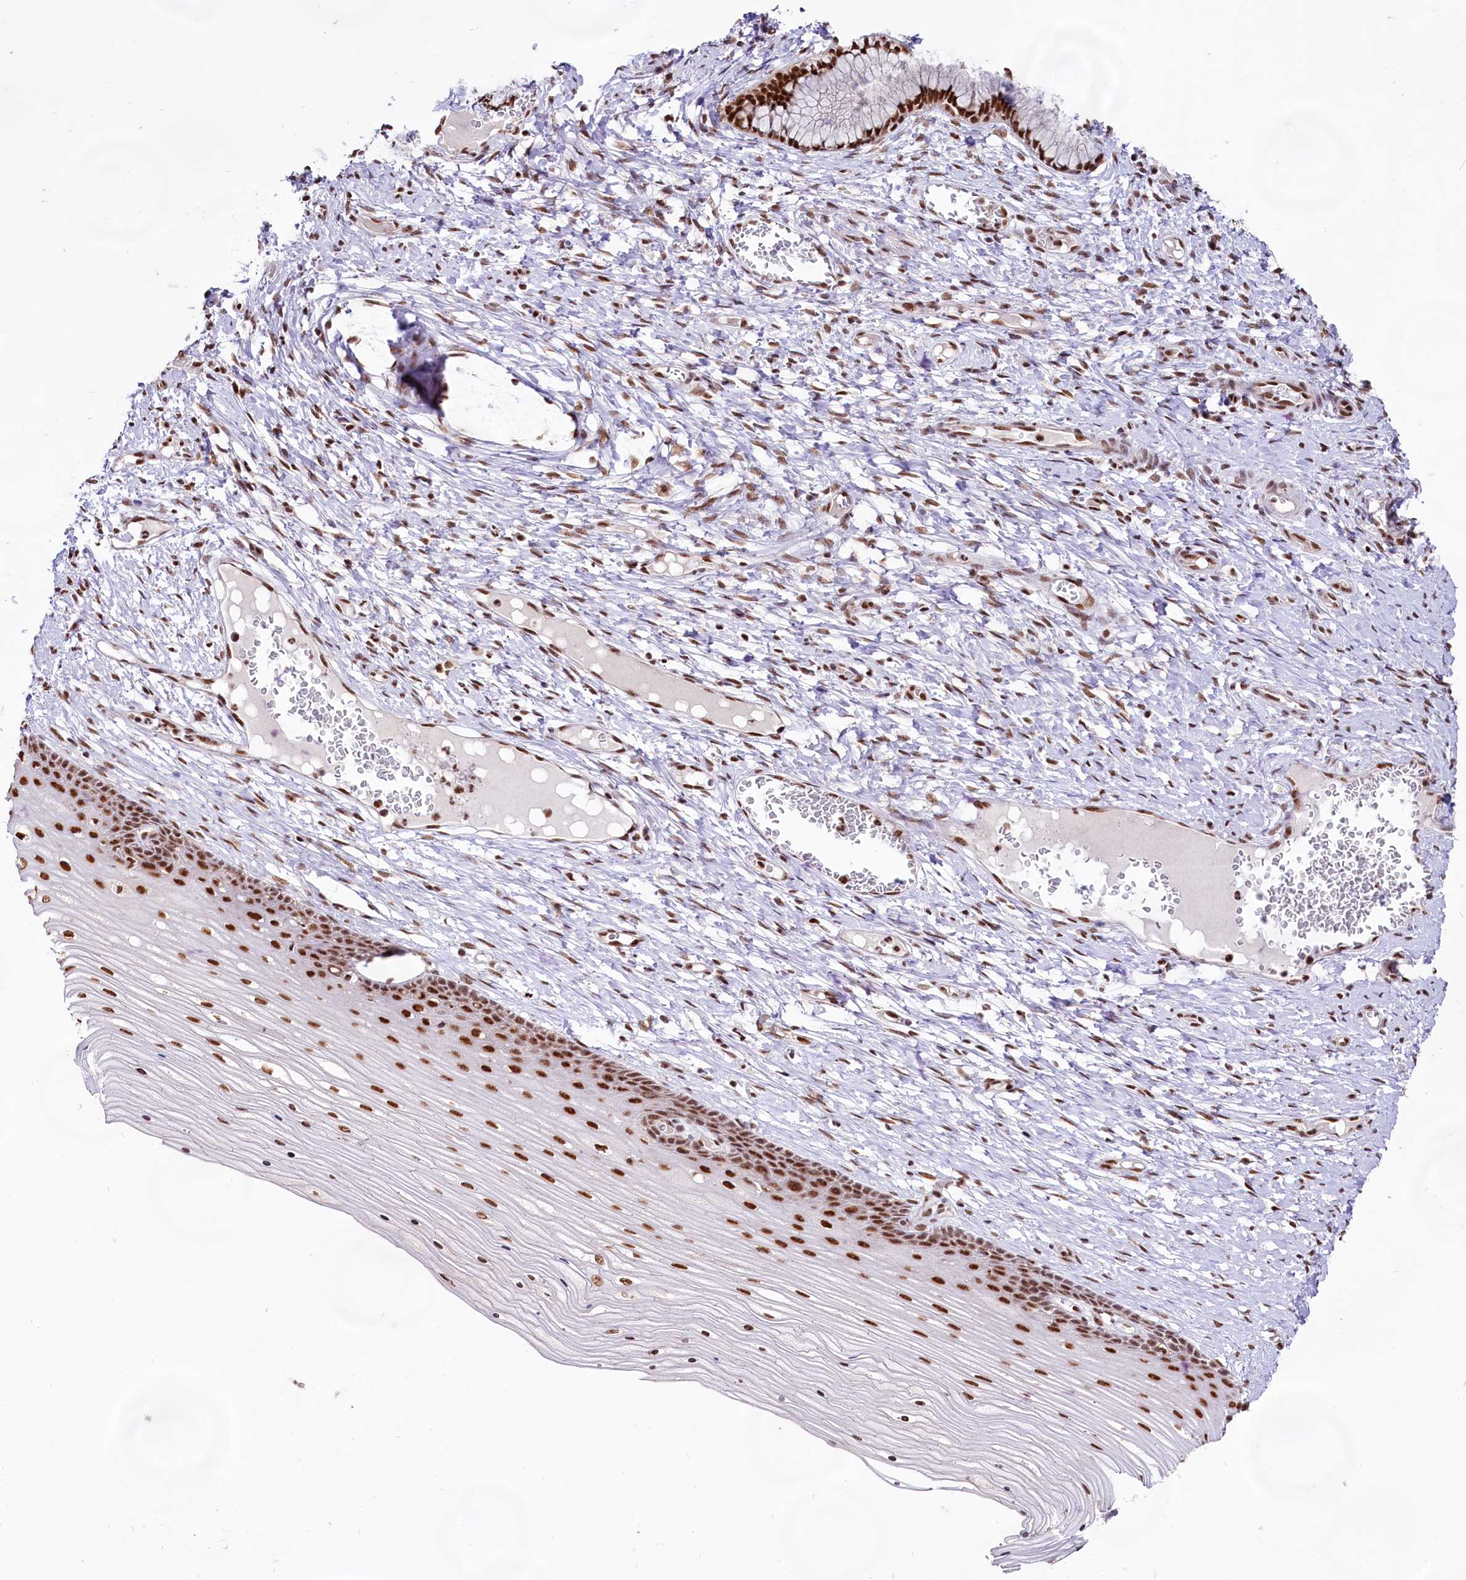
{"staining": {"intensity": "strong", "quantity": ">75%", "location": "nuclear"}, "tissue": "cervix", "cell_type": "Glandular cells", "image_type": "normal", "snomed": [{"axis": "morphology", "description": "Normal tissue, NOS"}, {"axis": "topography", "description": "Cervix"}], "caption": "Protein analysis of unremarkable cervix reveals strong nuclear staining in approximately >75% of glandular cells. The staining was performed using DAB (3,3'-diaminobenzidine), with brown indicating positive protein expression. Nuclei are stained blue with hematoxylin.", "gene": "HIRA", "patient": {"sex": "female", "age": 42}}